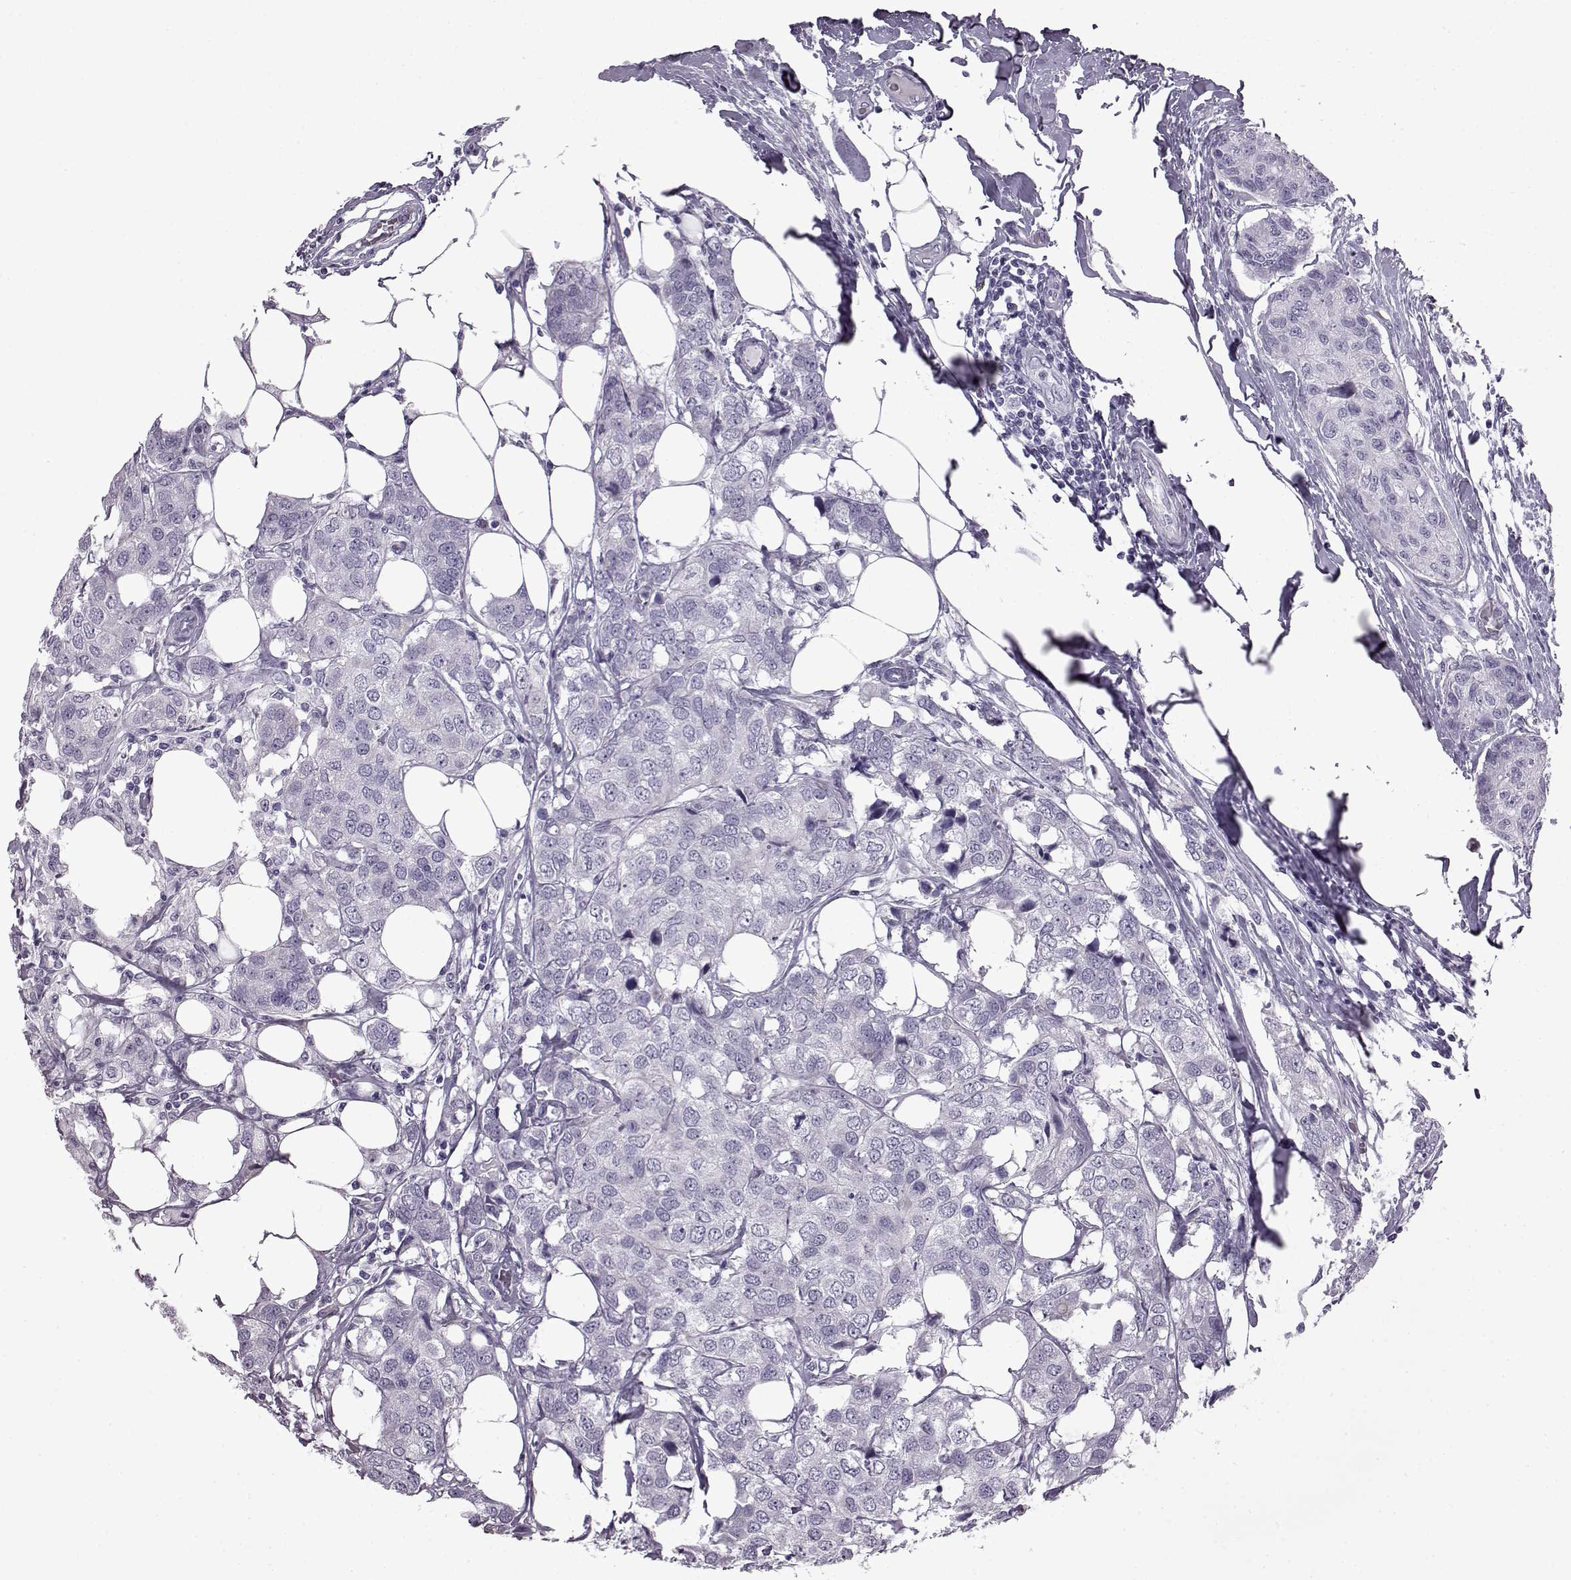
{"staining": {"intensity": "negative", "quantity": "none", "location": "none"}, "tissue": "breast cancer", "cell_type": "Tumor cells", "image_type": "cancer", "snomed": [{"axis": "morphology", "description": "Duct carcinoma"}, {"axis": "topography", "description": "Breast"}], "caption": "An immunohistochemistry photomicrograph of invasive ductal carcinoma (breast) is shown. There is no staining in tumor cells of invasive ductal carcinoma (breast). (Brightfield microscopy of DAB IHC at high magnification).", "gene": "SLC28A2", "patient": {"sex": "female", "age": 80}}